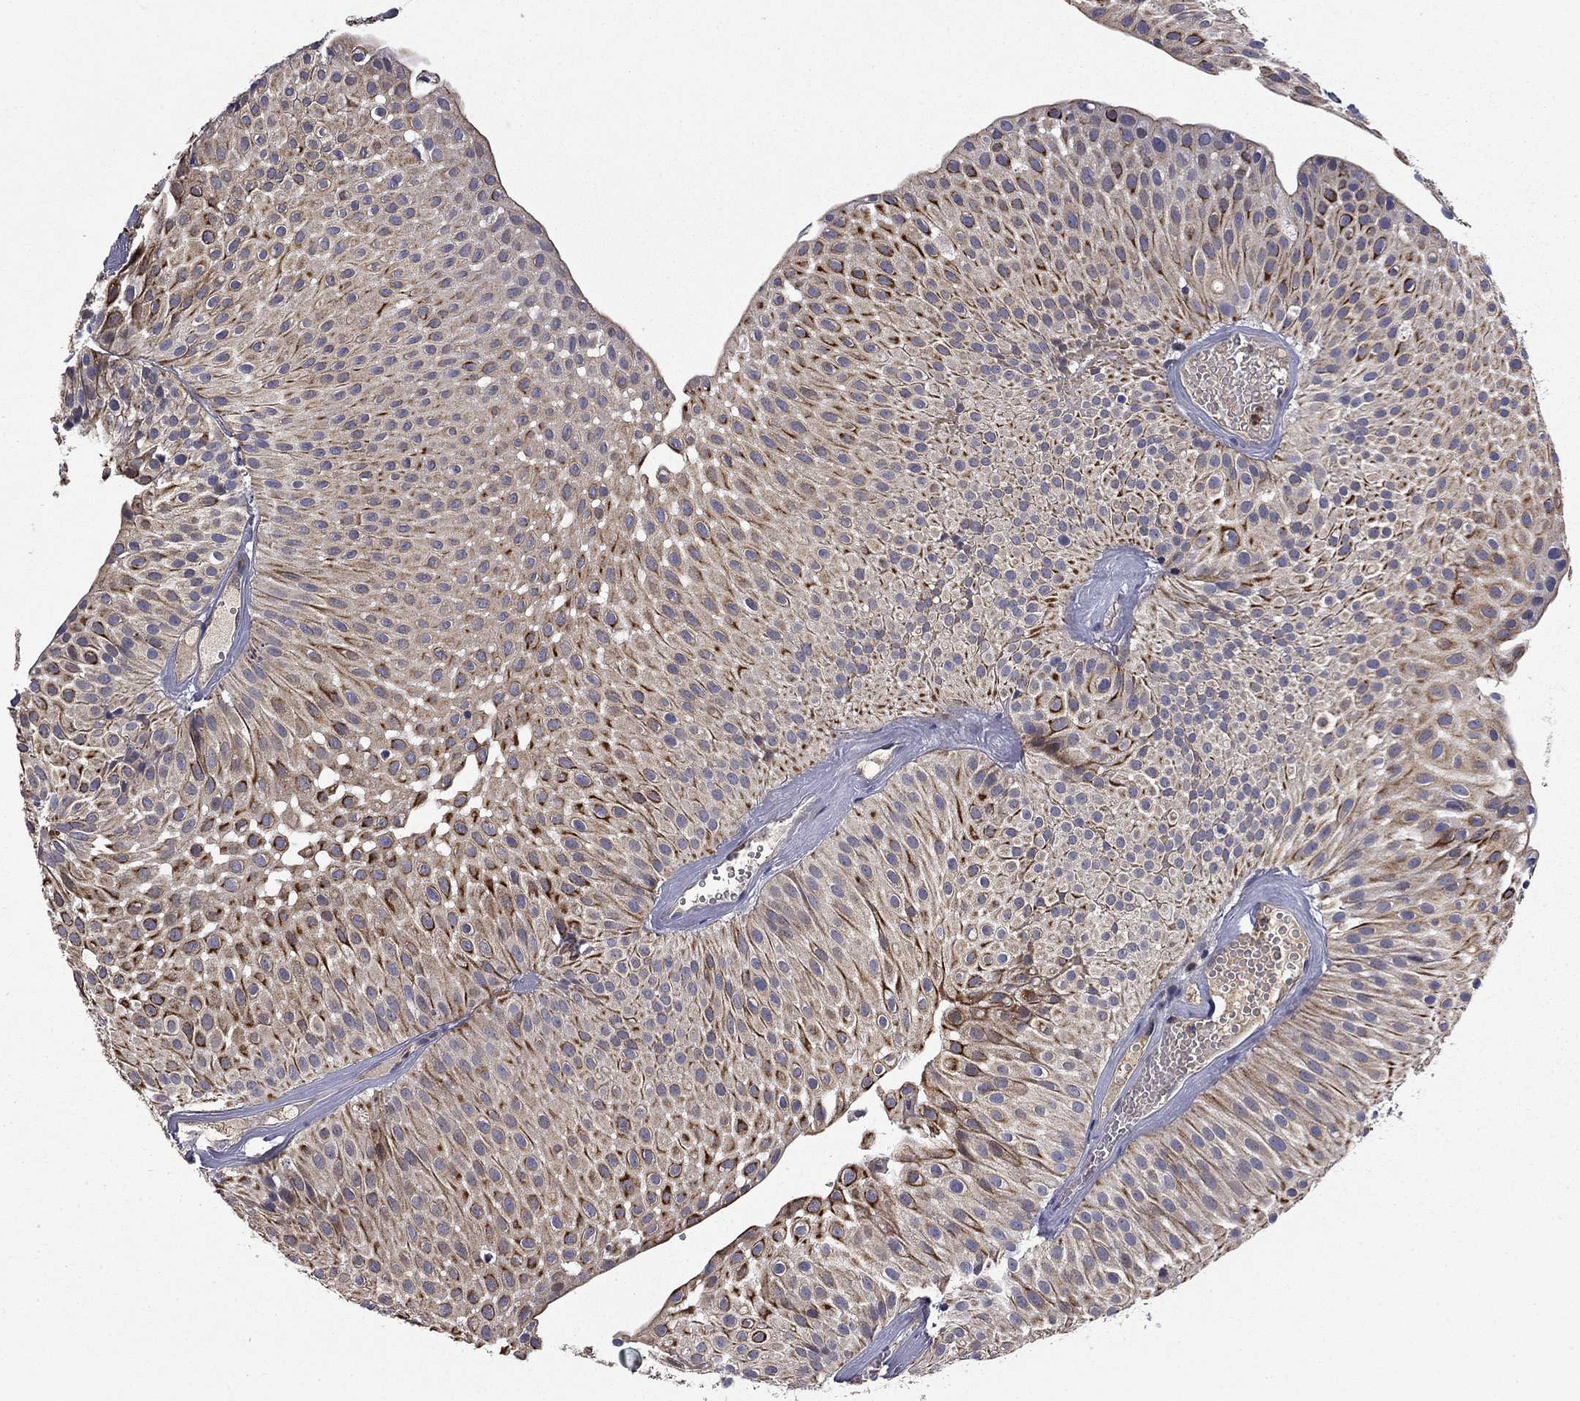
{"staining": {"intensity": "strong", "quantity": "25%-75%", "location": "cytoplasmic/membranous"}, "tissue": "urothelial cancer", "cell_type": "Tumor cells", "image_type": "cancer", "snomed": [{"axis": "morphology", "description": "Urothelial carcinoma, Low grade"}, {"axis": "topography", "description": "Urinary bladder"}], "caption": "The immunohistochemical stain labels strong cytoplasmic/membranous expression in tumor cells of urothelial cancer tissue.", "gene": "CEACAM7", "patient": {"sex": "male", "age": 64}}